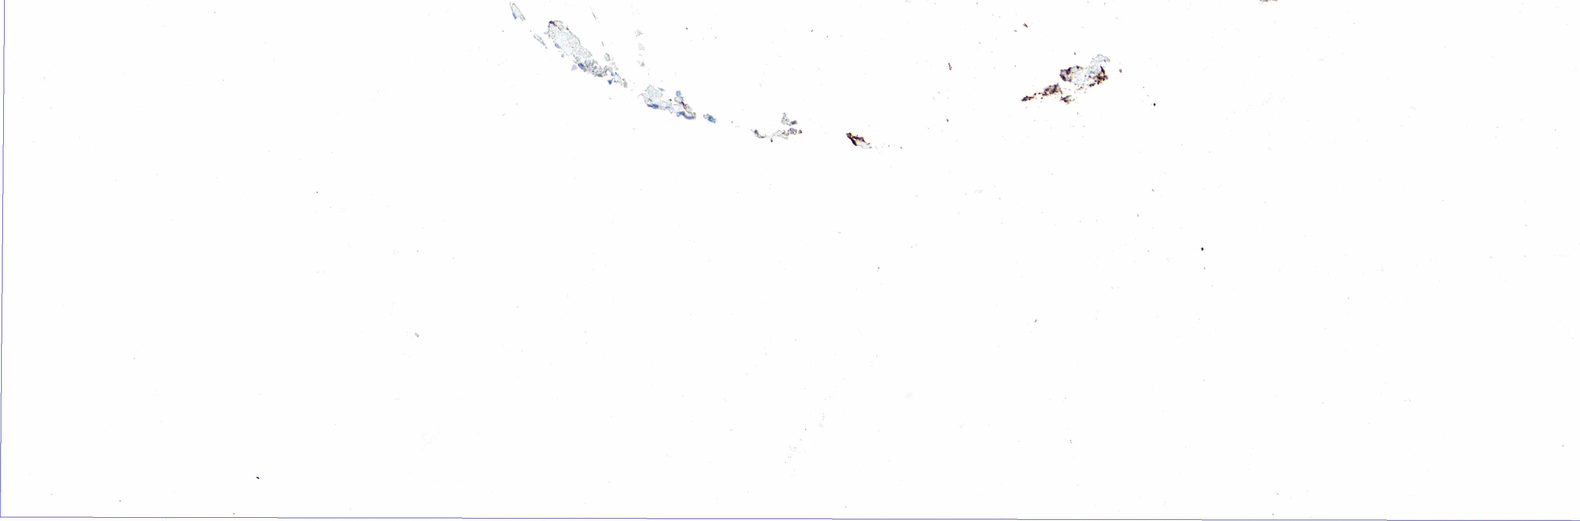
{"staining": {"intensity": "negative", "quantity": "none", "location": "none"}, "tissue": "stomach cancer", "cell_type": "Tumor cells", "image_type": "cancer", "snomed": [{"axis": "morphology", "description": "Adenocarcinoma, NOS"}, {"axis": "topography", "description": "Stomach, upper"}], "caption": "There is no significant expression in tumor cells of stomach cancer.", "gene": "ACTA1", "patient": {"sex": "male", "age": 76}}